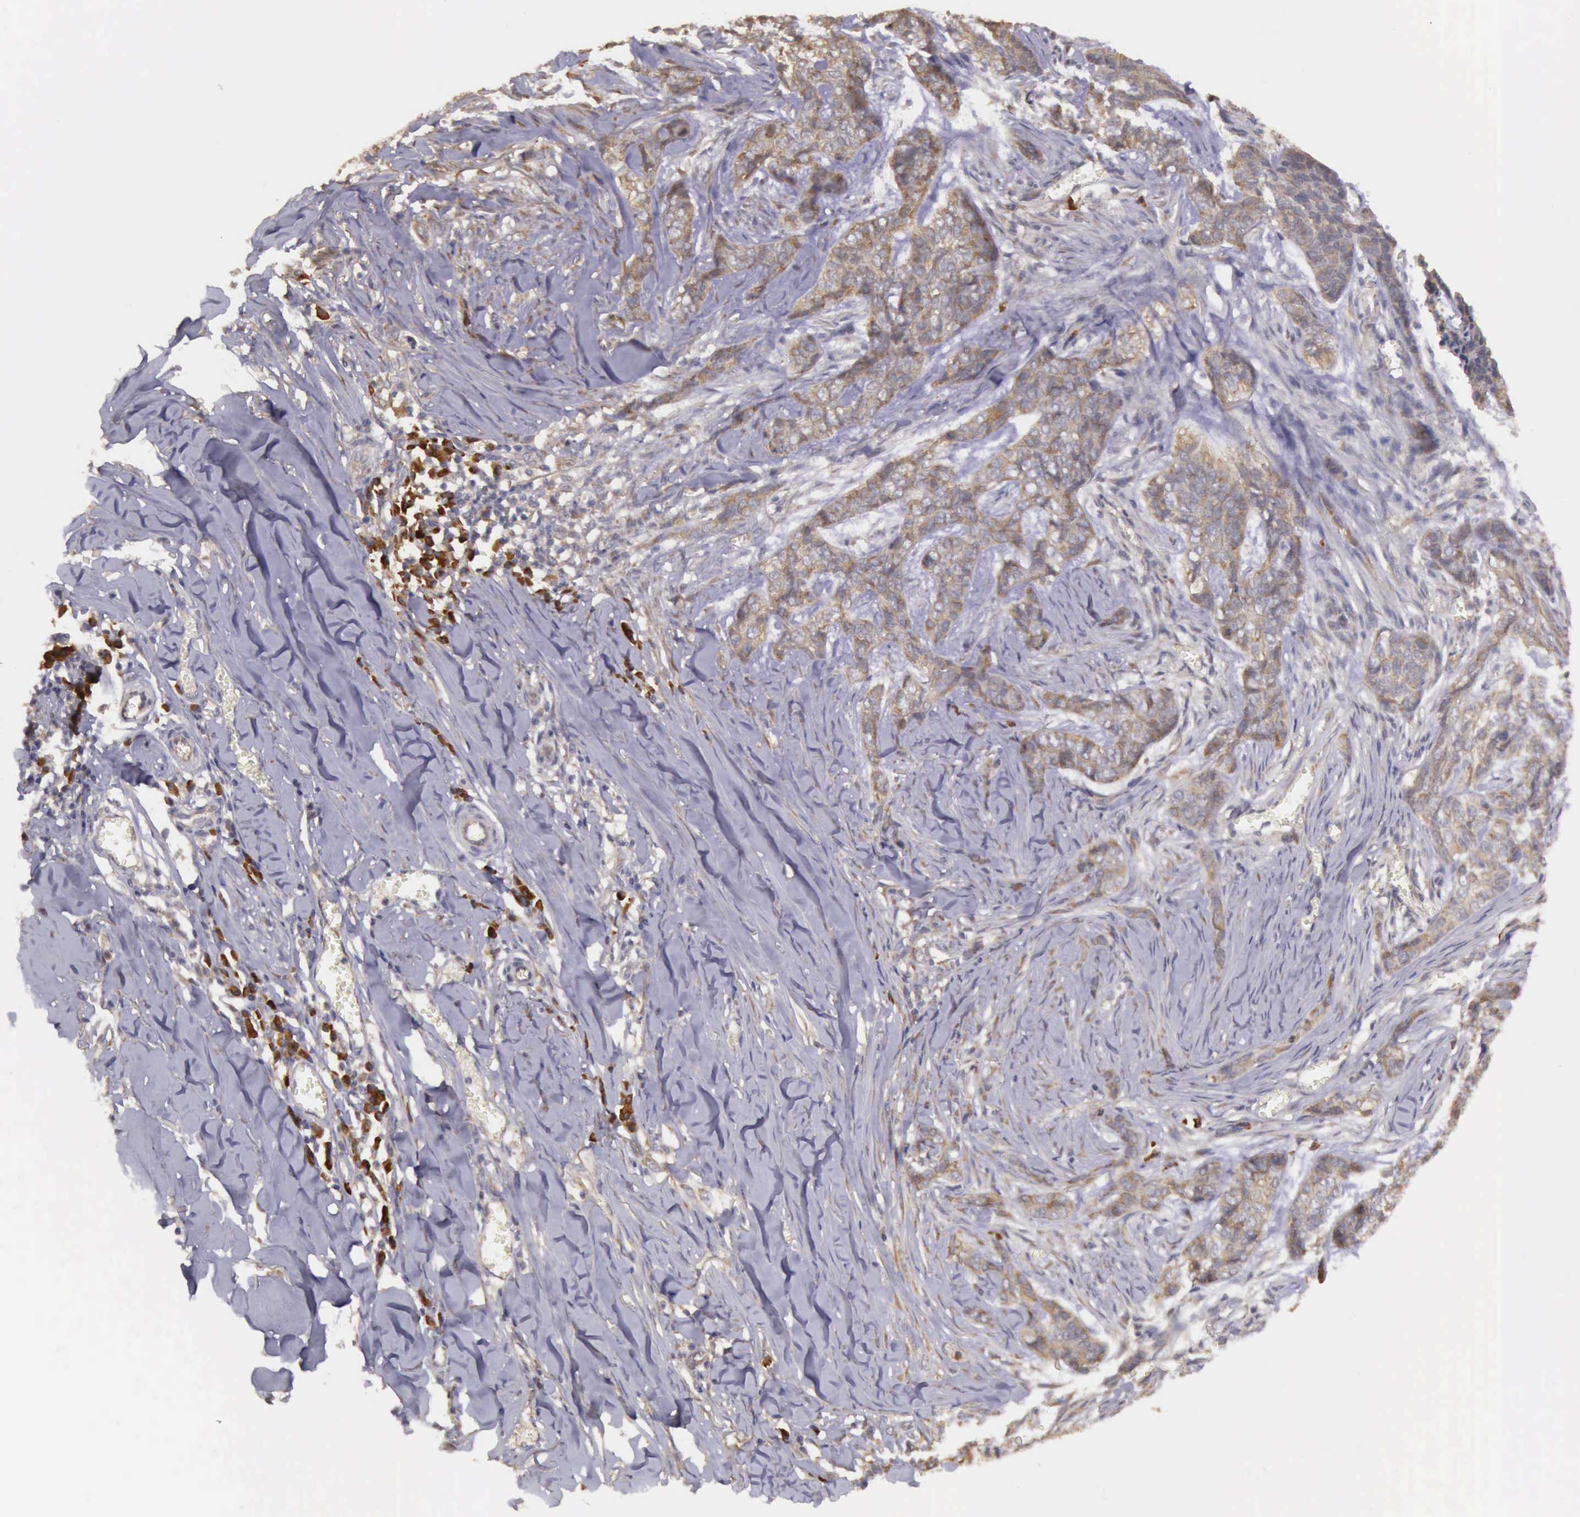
{"staining": {"intensity": "weak", "quantity": ">75%", "location": "cytoplasmic/membranous"}, "tissue": "skin cancer", "cell_type": "Tumor cells", "image_type": "cancer", "snomed": [{"axis": "morphology", "description": "Normal tissue, NOS"}, {"axis": "morphology", "description": "Basal cell carcinoma"}, {"axis": "topography", "description": "Skin"}], "caption": "A photomicrograph showing weak cytoplasmic/membranous positivity in approximately >75% of tumor cells in skin basal cell carcinoma, as visualized by brown immunohistochemical staining.", "gene": "EIF5", "patient": {"sex": "female", "age": 65}}